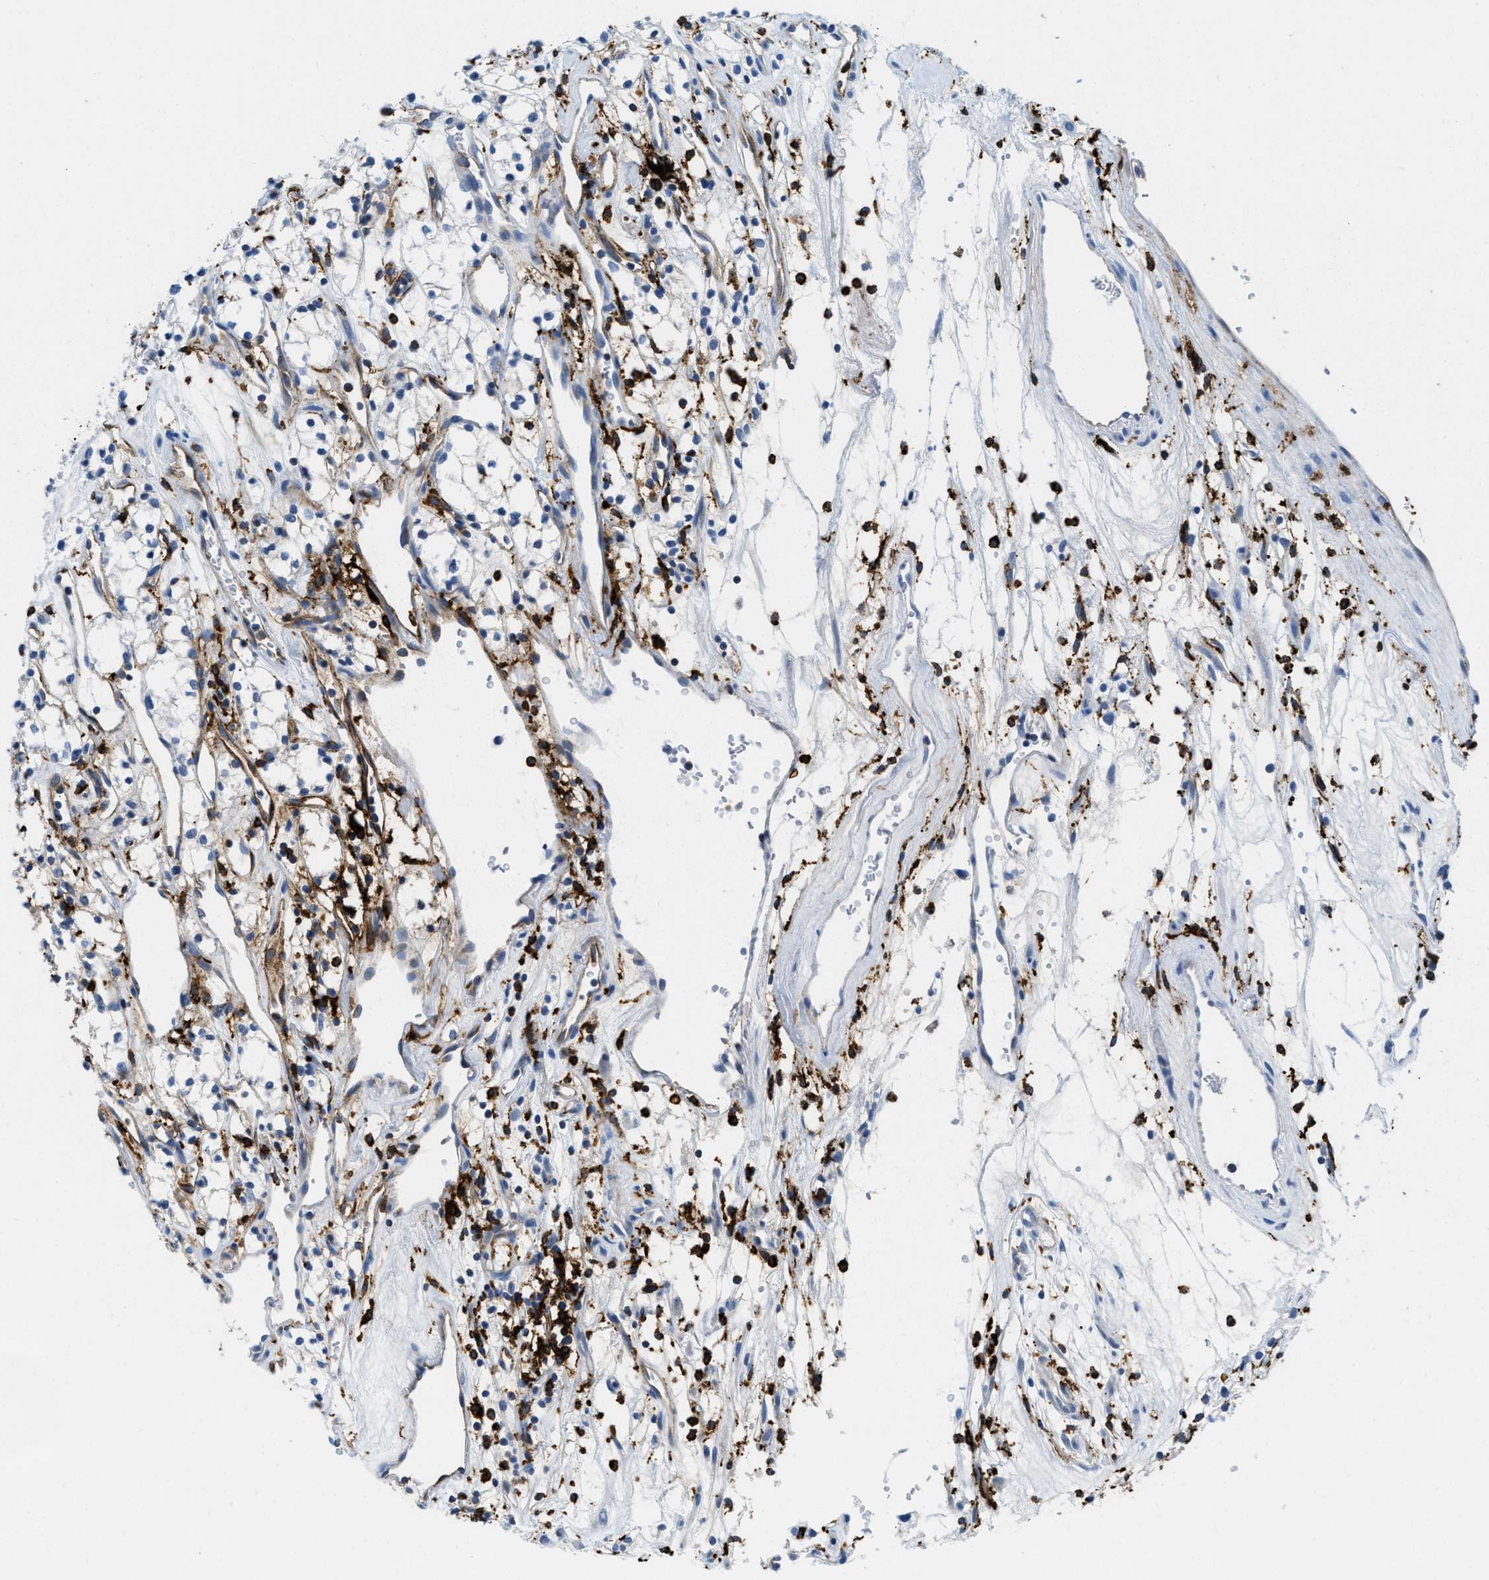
{"staining": {"intensity": "weak", "quantity": "<25%", "location": "cytoplasmic/membranous"}, "tissue": "renal cancer", "cell_type": "Tumor cells", "image_type": "cancer", "snomed": [{"axis": "morphology", "description": "Adenocarcinoma, NOS"}, {"axis": "topography", "description": "Kidney"}], "caption": "Immunohistochemistry (IHC) of human renal cancer (adenocarcinoma) shows no staining in tumor cells.", "gene": "CD226", "patient": {"sex": "male", "age": 59}}